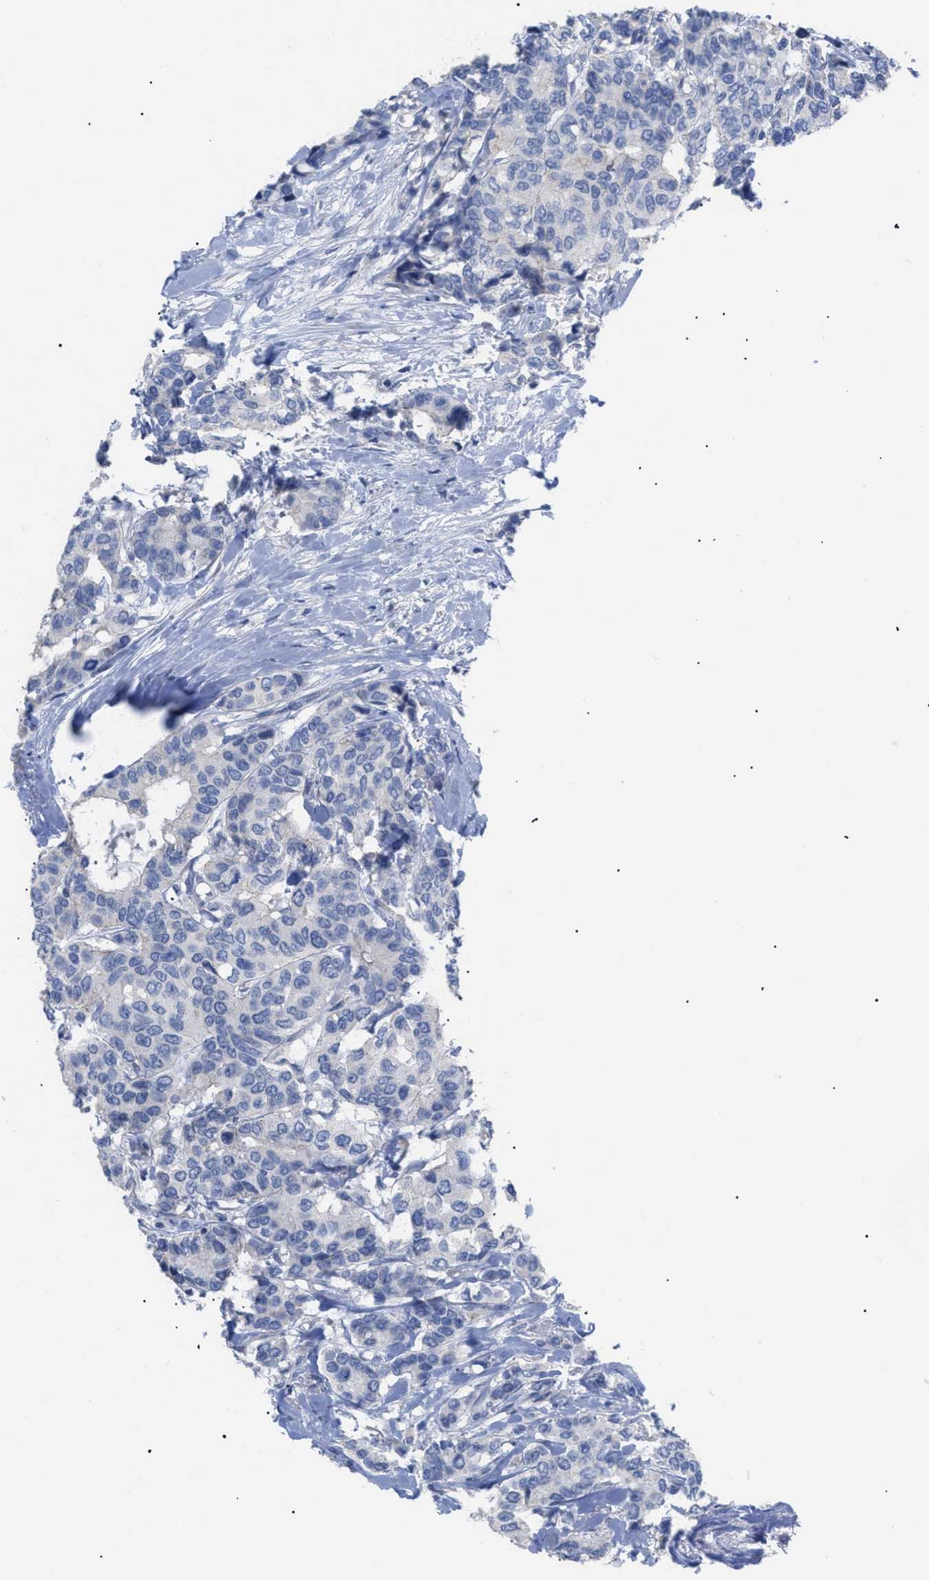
{"staining": {"intensity": "negative", "quantity": "none", "location": "none"}, "tissue": "breast cancer", "cell_type": "Tumor cells", "image_type": "cancer", "snomed": [{"axis": "morphology", "description": "Duct carcinoma"}, {"axis": "topography", "description": "Breast"}], "caption": "Human breast cancer stained for a protein using IHC demonstrates no staining in tumor cells.", "gene": "CAV3", "patient": {"sex": "female", "age": 87}}